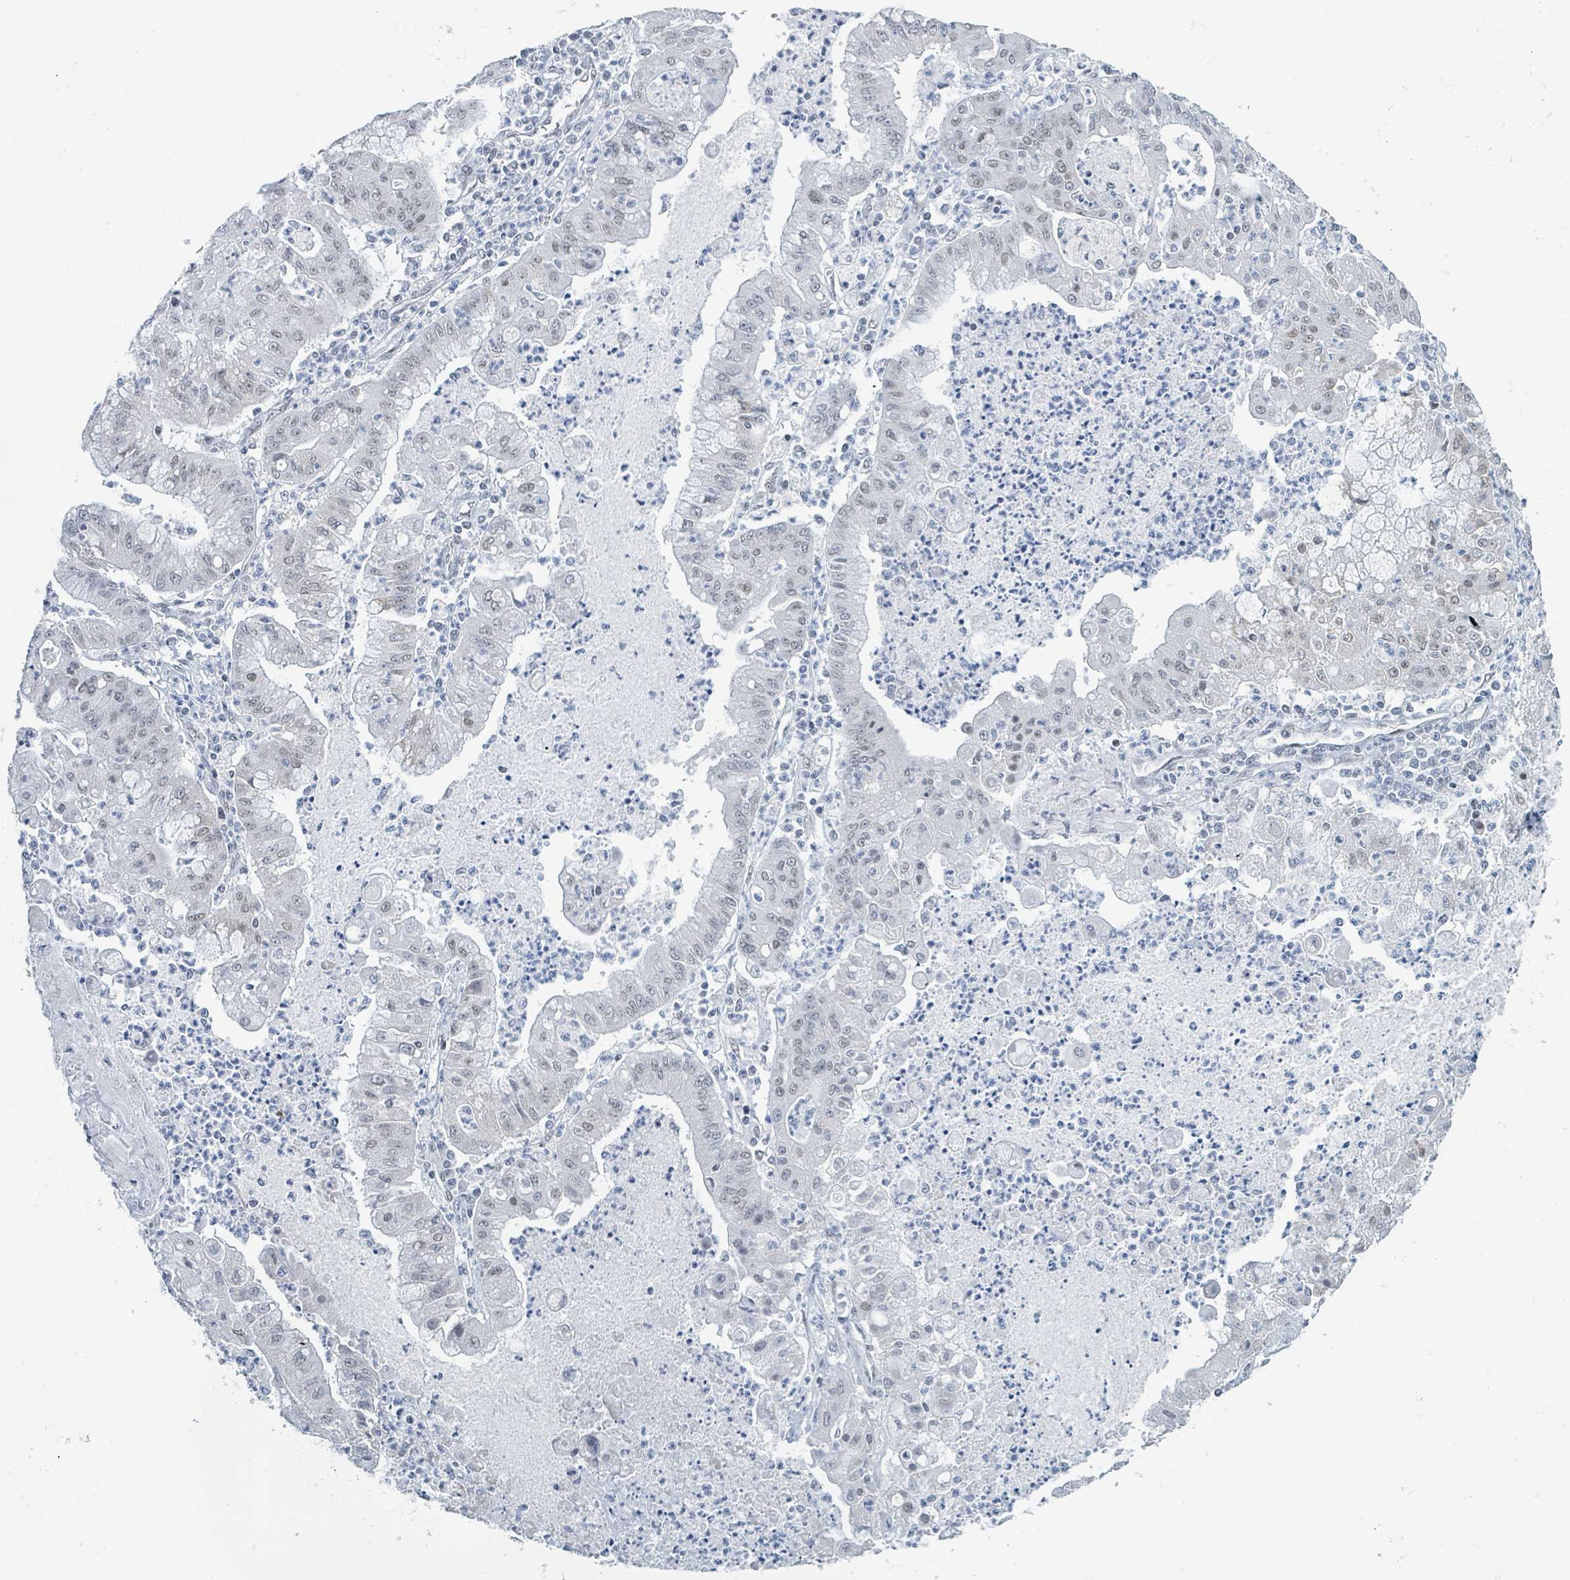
{"staining": {"intensity": "weak", "quantity": "<25%", "location": "nuclear"}, "tissue": "ovarian cancer", "cell_type": "Tumor cells", "image_type": "cancer", "snomed": [{"axis": "morphology", "description": "Cystadenocarcinoma, mucinous, NOS"}, {"axis": "topography", "description": "Ovary"}], "caption": "Histopathology image shows no protein positivity in tumor cells of ovarian mucinous cystadenocarcinoma tissue. (Stains: DAB (3,3'-diaminobenzidine) immunohistochemistry (IHC) with hematoxylin counter stain, Microscopy: brightfield microscopy at high magnification).", "gene": "EHMT2", "patient": {"sex": "female", "age": 70}}